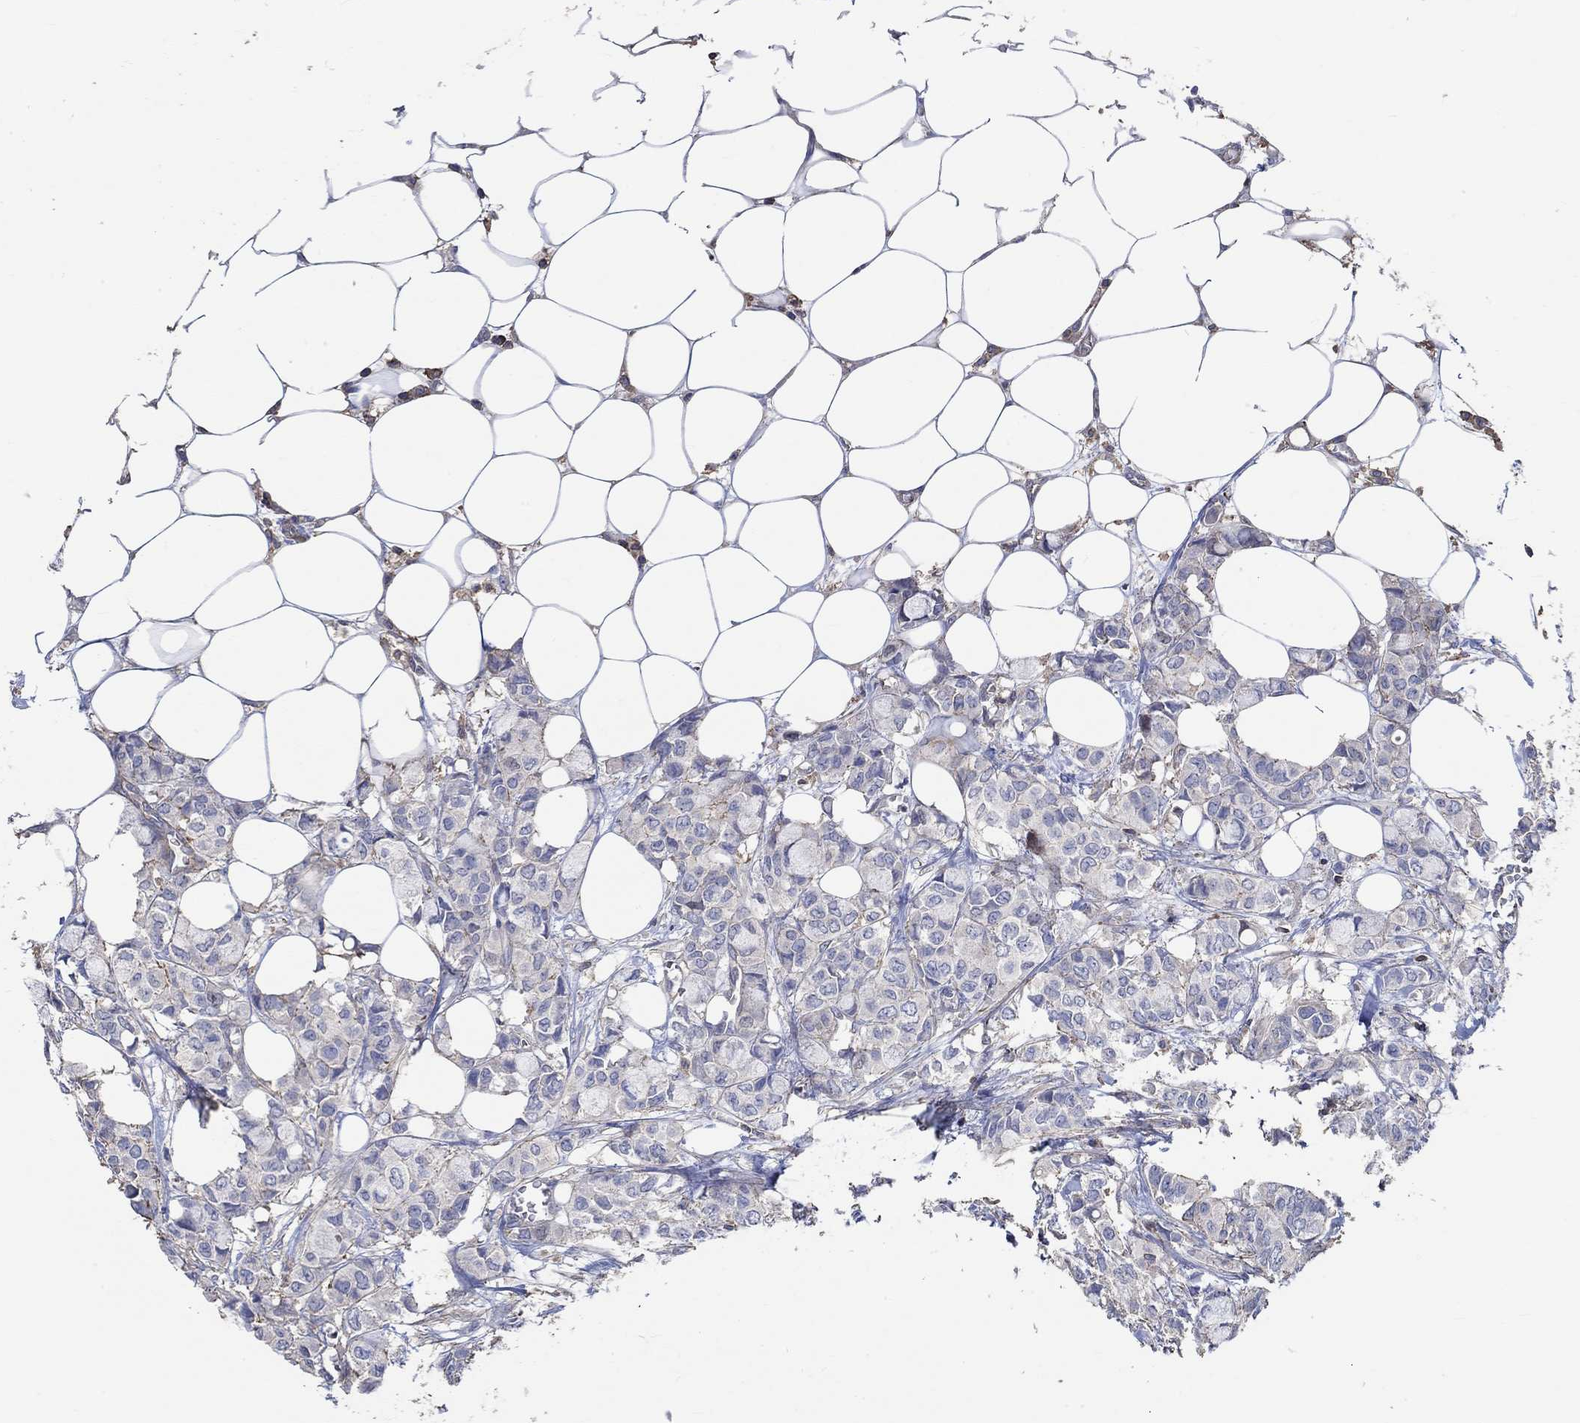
{"staining": {"intensity": "negative", "quantity": "none", "location": "none"}, "tissue": "breast cancer", "cell_type": "Tumor cells", "image_type": "cancer", "snomed": [{"axis": "morphology", "description": "Duct carcinoma"}, {"axis": "topography", "description": "Breast"}], "caption": "Tumor cells show no significant protein staining in breast cancer (invasive ductal carcinoma).", "gene": "TNFAIP8L3", "patient": {"sex": "female", "age": 85}}